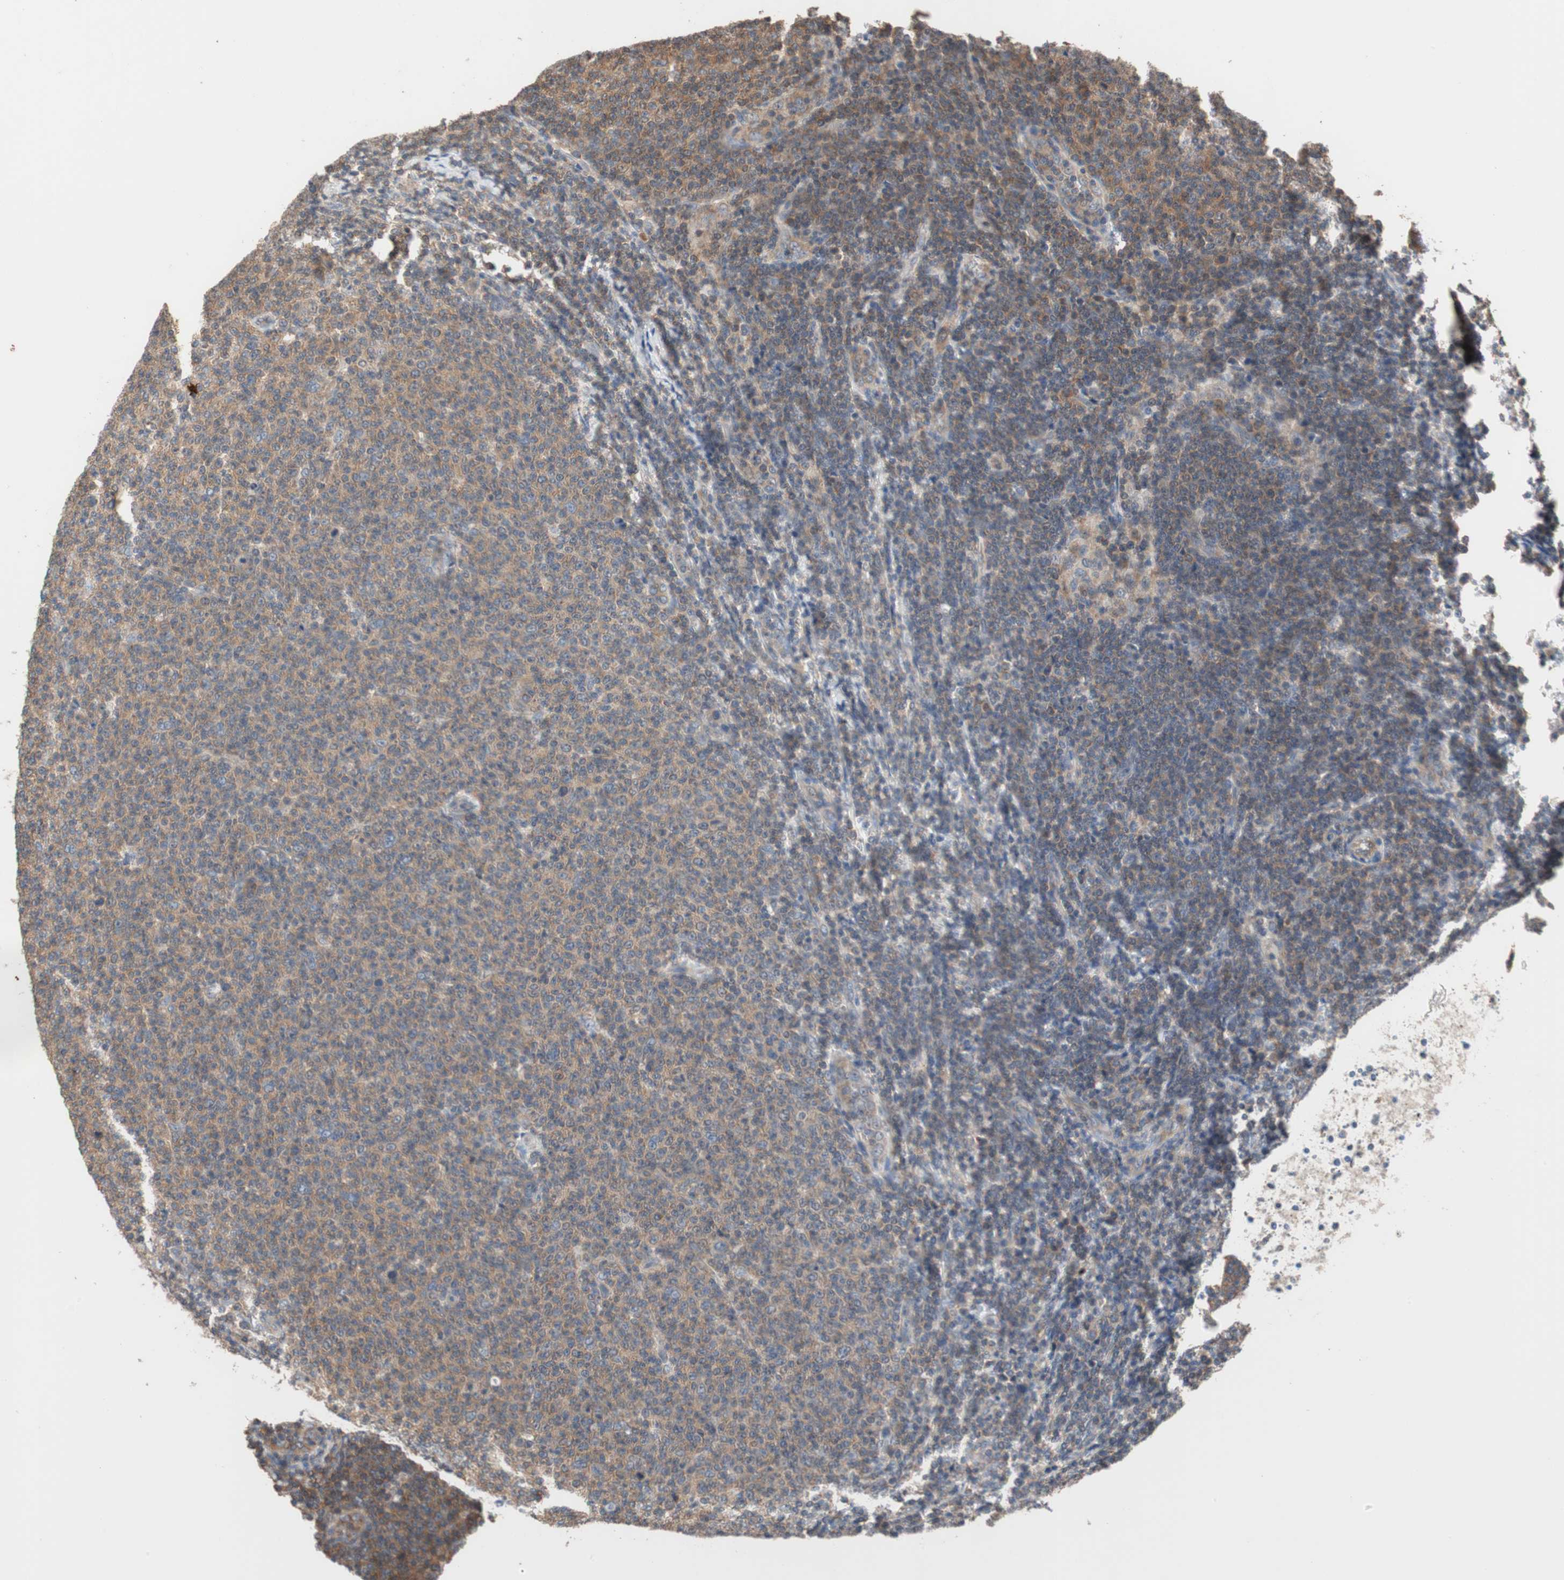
{"staining": {"intensity": "moderate", "quantity": ">75%", "location": "cytoplasmic/membranous"}, "tissue": "lymphoma", "cell_type": "Tumor cells", "image_type": "cancer", "snomed": [{"axis": "morphology", "description": "Malignant lymphoma, non-Hodgkin's type, Low grade"}, {"axis": "topography", "description": "Lymph node"}], "caption": "Tumor cells exhibit medium levels of moderate cytoplasmic/membranous expression in about >75% of cells in human malignant lymphoma, non-Hodgkin's type (low-grade).", "gene": "MAP4K2", "patient": {"sex": "male", "age": 66}}